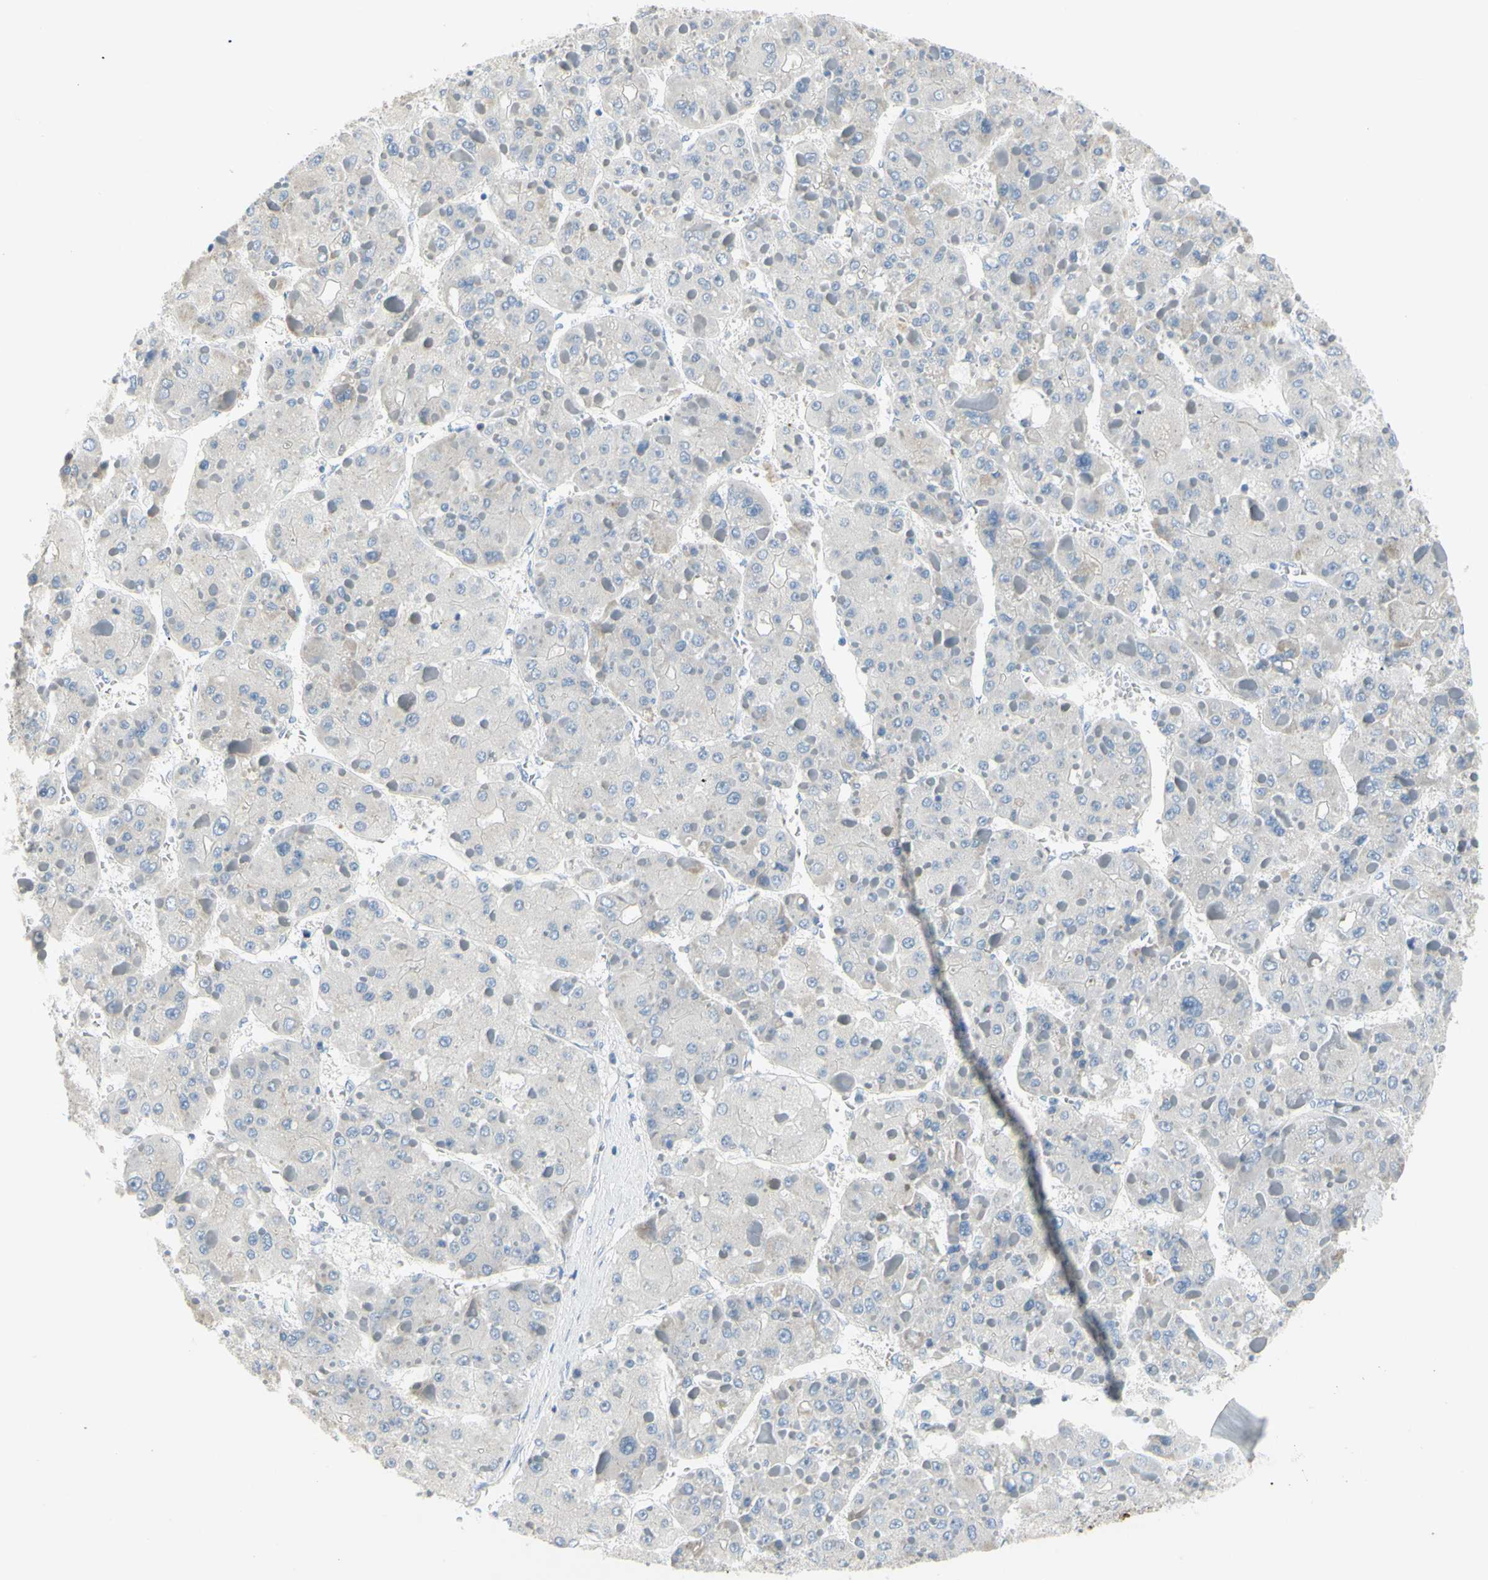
{"staining": {"intensity": "negative", "quantity": "none", "location": "none"}, "tissue": "liver cancer", "cell_type": "Tumor cells", "image_type": "cancer", "snomed": [{"axis": "morphology", "description": "Carcinoma, Hepatocellular, NOS"}, {"axis": "topography", "description": "Liver"}], "caption": "Histopathology image shows no significant protein staining in tumor cells of liver hepatocellular carcinoma. The staining was performed using DAB to visualize the protein expression in brown, while the nuclei were stained in blue with hematoxylin (Magnification: 20x).", "gene": "MUC1", "patient": {"sex": "female", "age": 73}}